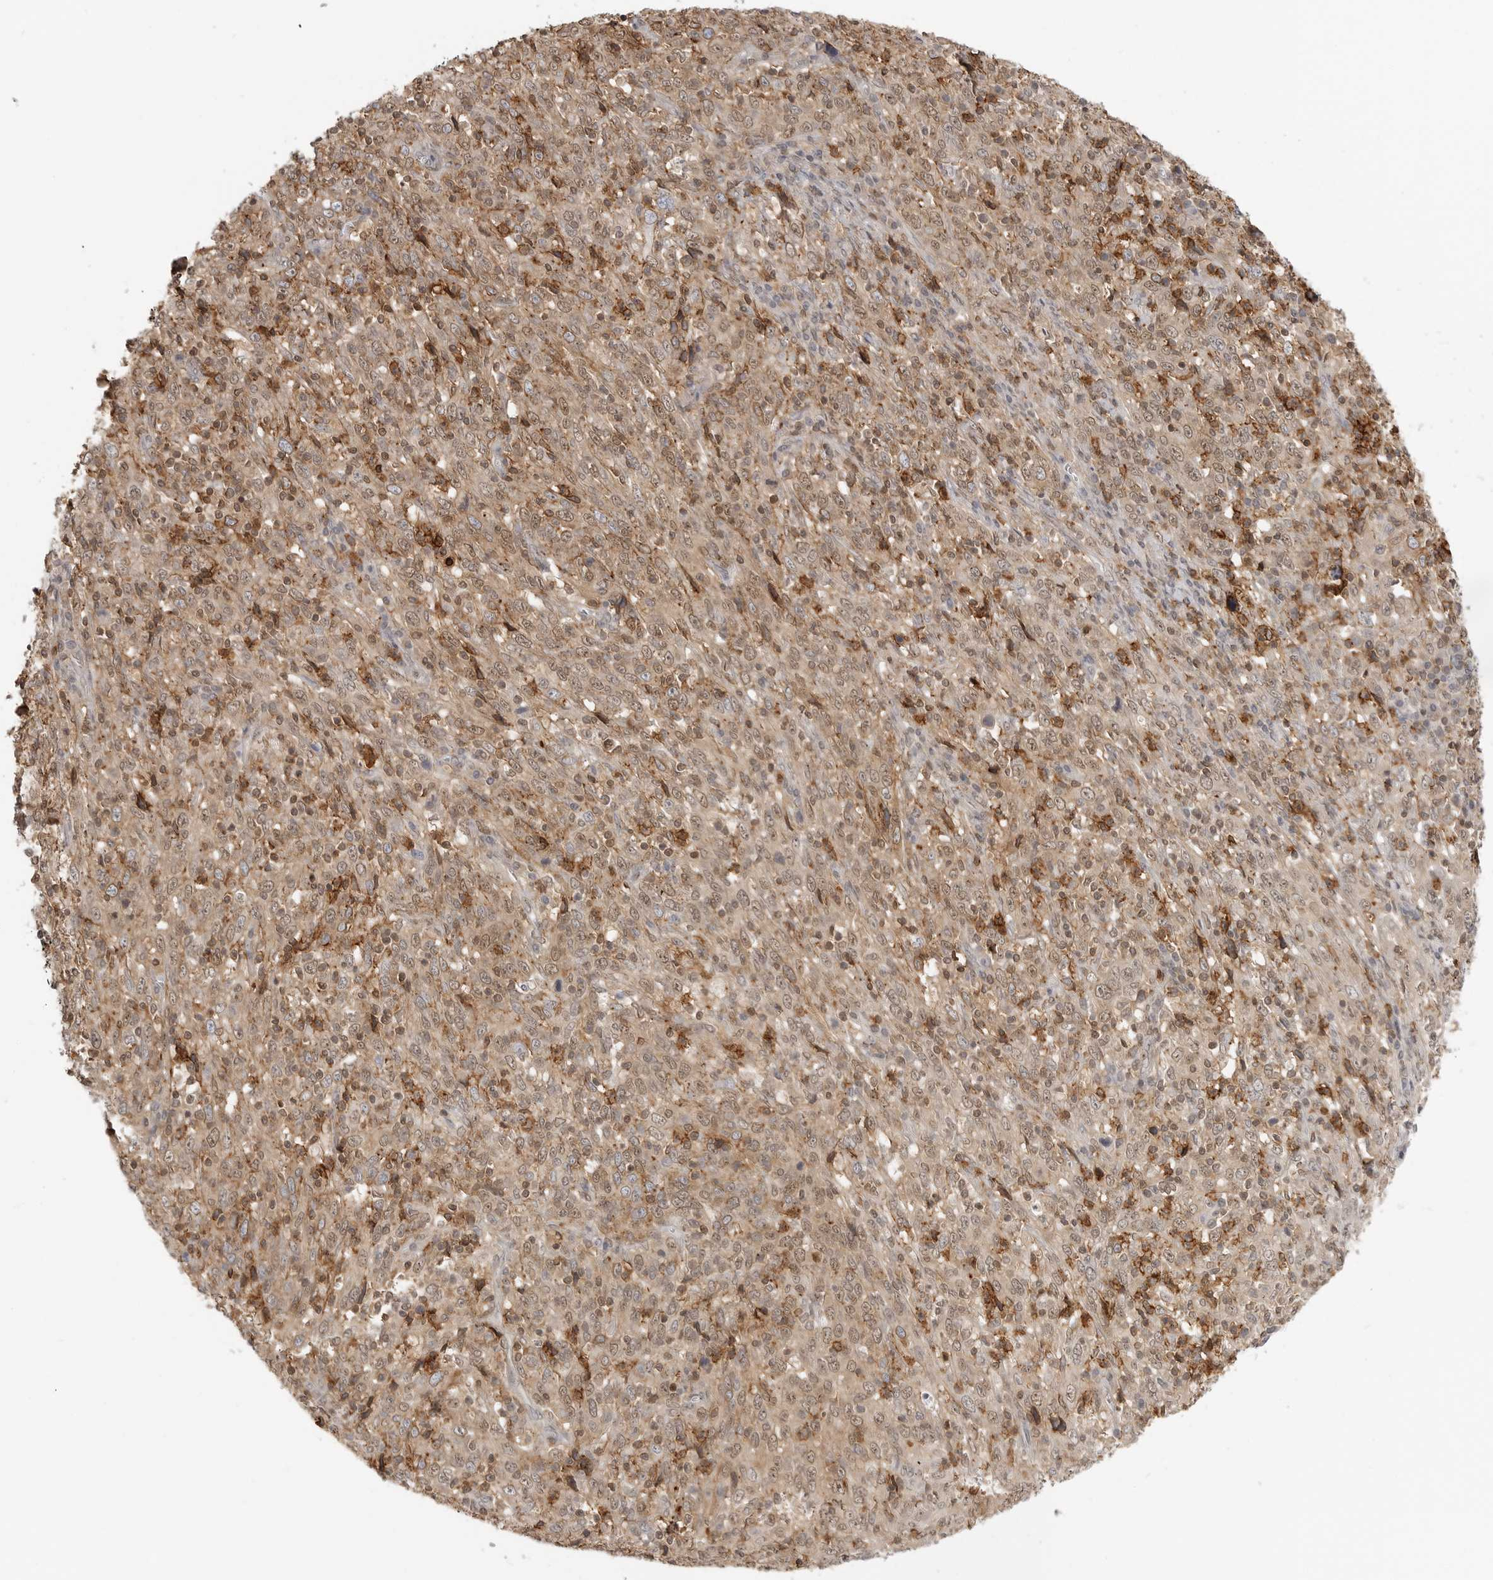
{"staining": {"intensity": "weak", "quantity": ">75%", "location": "cytoplasmic/membranous,nuclear"}, "tissue": "cervical cancer", "cell_type": "Tumor cells", "image_type": "cancer", "snomed": [{"axis": "morphology", "description": "Squamous cell carcinoma, NOS"}, {"axis": "topography", "description": "Cervix"}], "caption": "There is low levels of weak cytoplasmic/membranous and nuclear positivity in tumor cells of cervical cancer (squamous cell carcinoma), as demonstrated by immunohistochemical staining (brown color).", "gene": "ANXA11", "patient": {"sex": "female", "age": 46}}